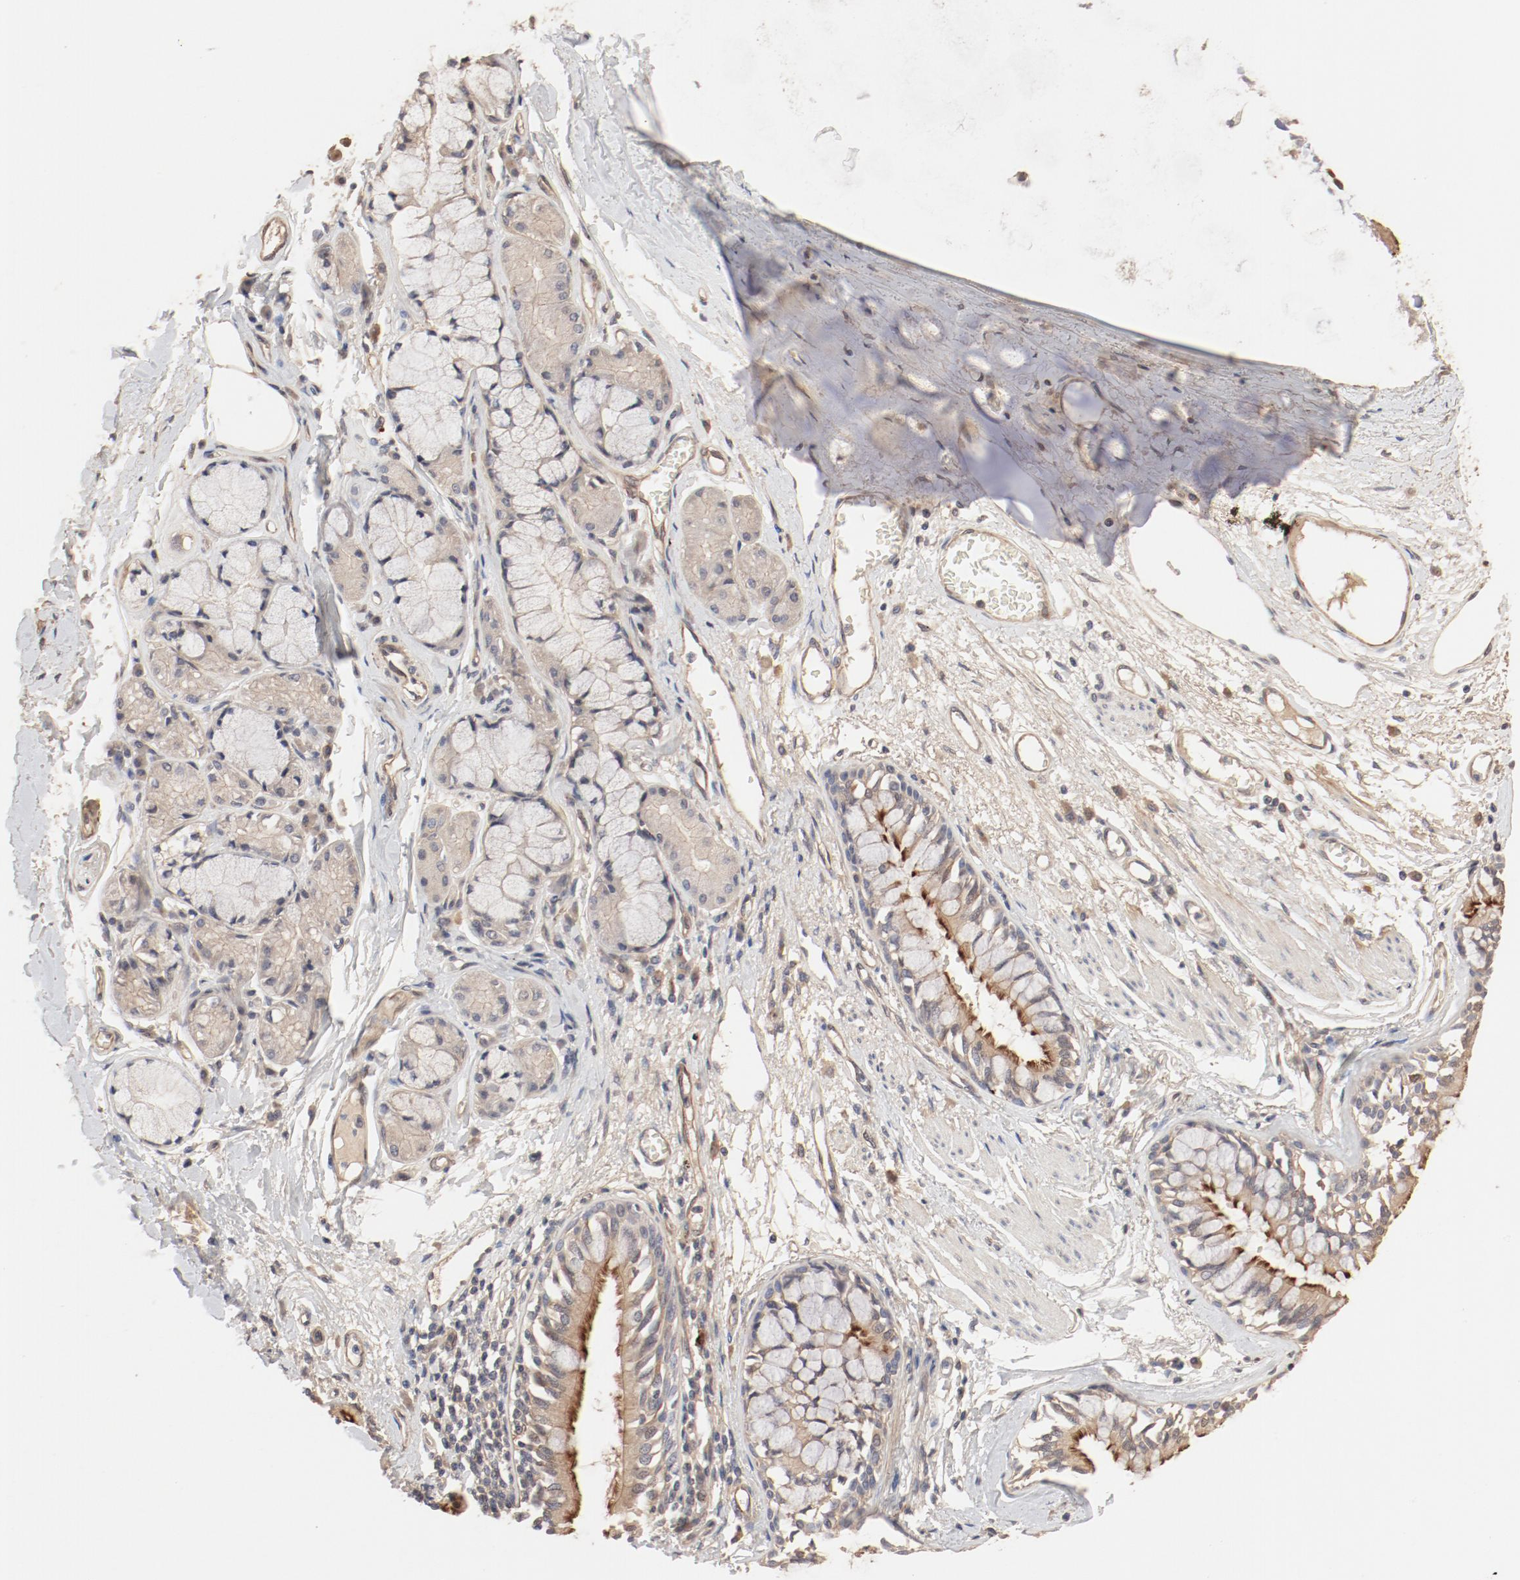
{"staining": {"intensity": "moderate", "quantity": ">75%", "location": "cytoplasmic/membranous"}, "tissue": "bronchus", "cell_type": "Respiratory epithelial cells", "image_type": "normal", "snomed": [{"axis": "morphology", "description": "Normal tissue, NOS"}, {"axis": "topography", "description": "Bronchus"}, {"axis": "topography", "description": "Lung"}], "caption": "A medium amount of moderate cytoplasmic/membranous staining is present in about >75% of respiratory epithelial cells in unremarkable bronchus.", "gene": "IL3RA", "patient": {"sex": "female", "age": 56}}